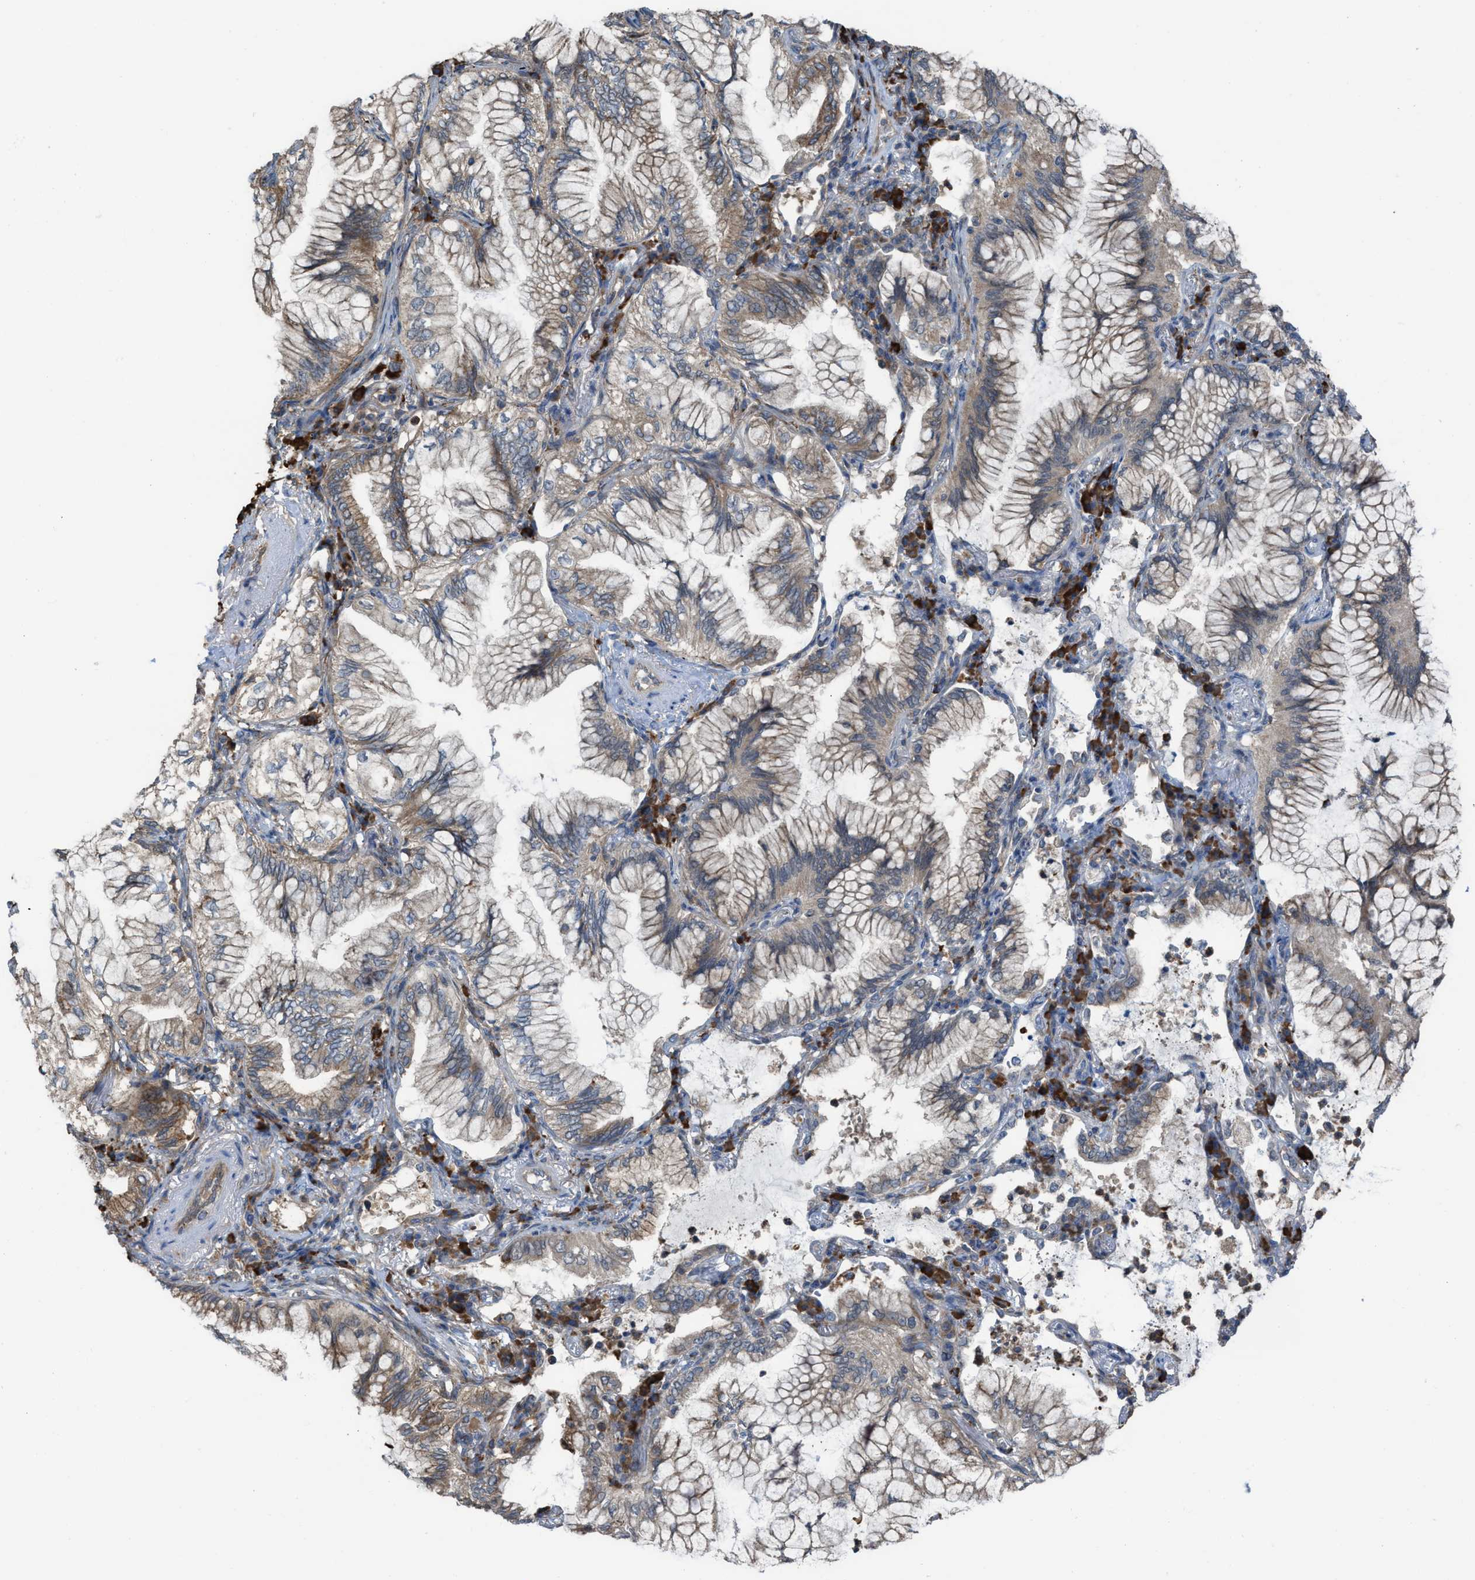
{"staining": {"intensity": "weak", "quantity": "25%-75%", "location": "cytoplasmic/membranous"}, "tissue": "lung cancer", "cell_type": "Tumor cells", "image_type": "cancer", "snomed": [{"axis": "morphology", "description": "Adenocarcinoma, NOS"}, {"axis": "topography", "description": "Lung"}], "caption": "A brown stain shows weak cytoplasmic/membranous staining of a protein in lung adenocarcinoma tumor cells.", "gene": "PLAA", "patient": {"sex": "female", "age": 70}}